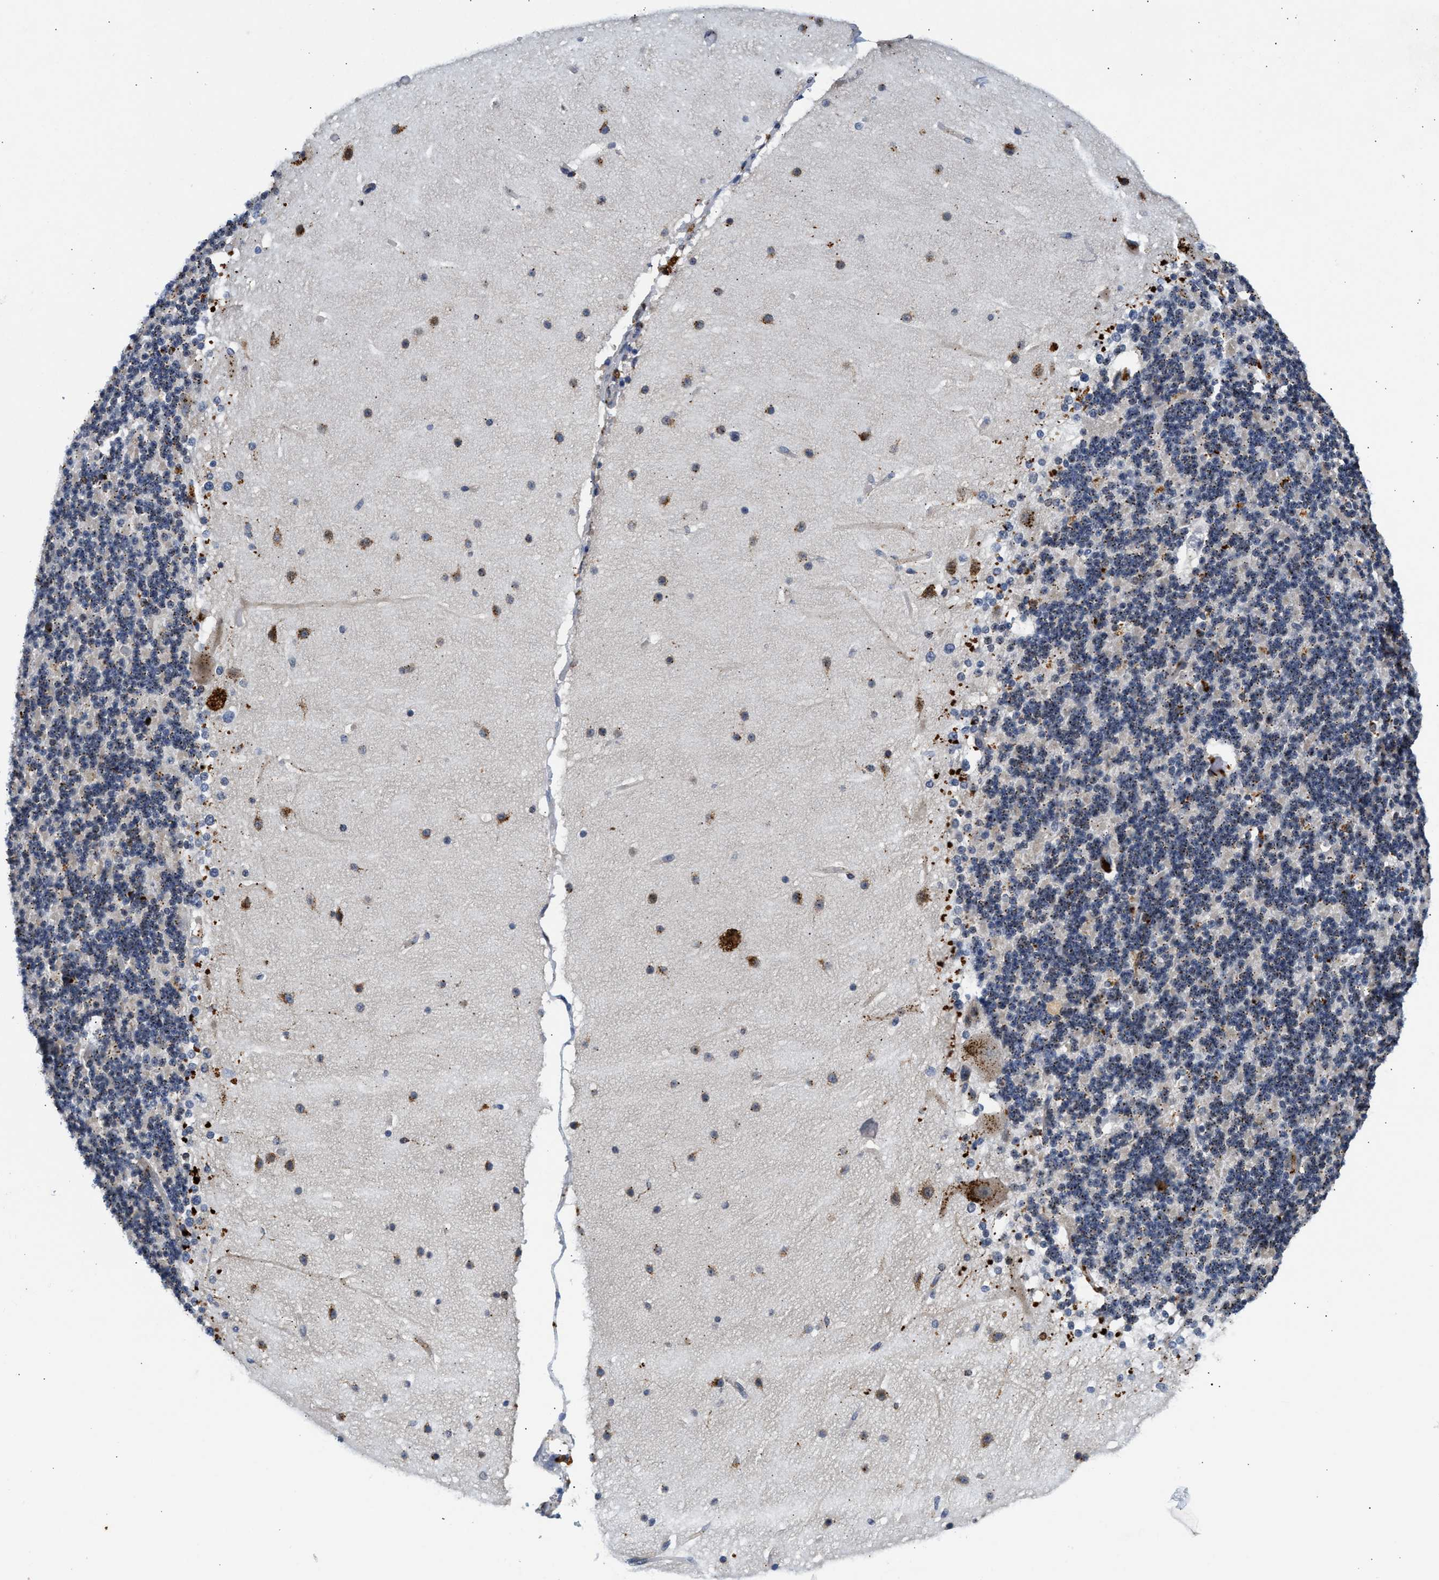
{"staining": {"intensity": "weak", "quantity": "<25%", "location": "cytoplasmic/membranous"}, "tissue": "cerebellum", "cell_type": "Cells in granular layer", "image_type": "normal", "snomed": [{"axis": "morphology", "description": "Normal tissue, NOS"}, {"axis": "topography", "description": "Cerebellum"}], "caption": "This photomicrograph is of benign cerebellum stained with immunohistochemistry (IHC) to label a protein in brown with the nuclei are counter-stained blue. There is no expression in cells in granular layer. (Brightfield microscopy of DAB IHC at high magnification).", "gene": "PPM1L", "patient": {"sex": "female", "age": 19}}